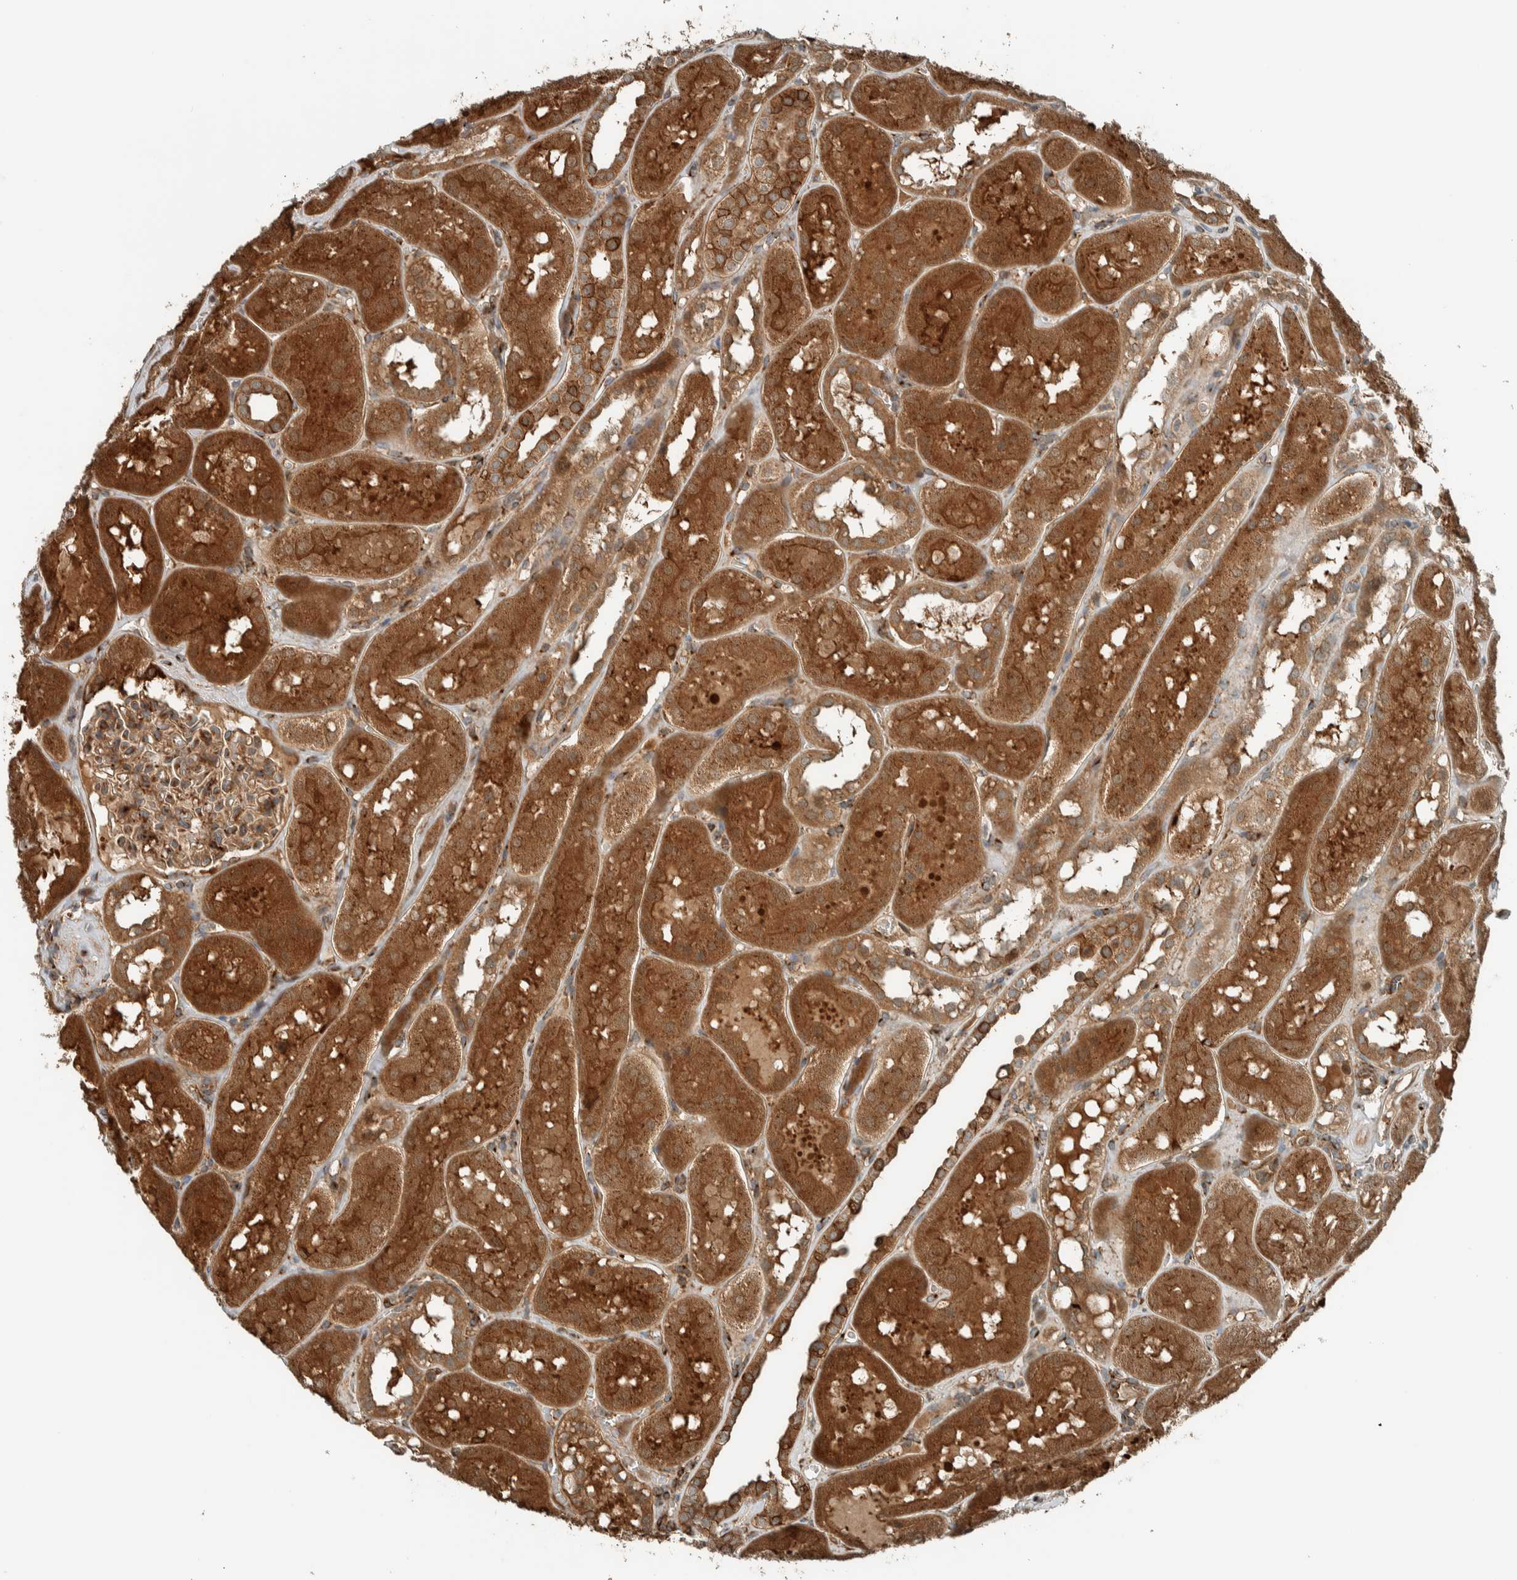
{"staining": {"intensity": "moderate", "quantity": ">75%", "location": "cytoplasmic/membranous"}, "tissue": "kidney", "cell_type": "Cells in glomeruli", "image_type": "normal", "snomed": [{"axis": "morphology", "description": "Normal tissue, NOS"}, {"axis": "topography", "description": "Kidney"}, {"axis": "topography", "description": "Urinary bladder"}], "caption": "This is a photomicrograph of immunohistochemistry (IHC) staining of unremarkable kidney, which shows moderate positivity in the cytoplasmic/membranous of cells in glomeruli.", "gene": "EXOC7", "patient": {"sex": "male", "age": 16}}